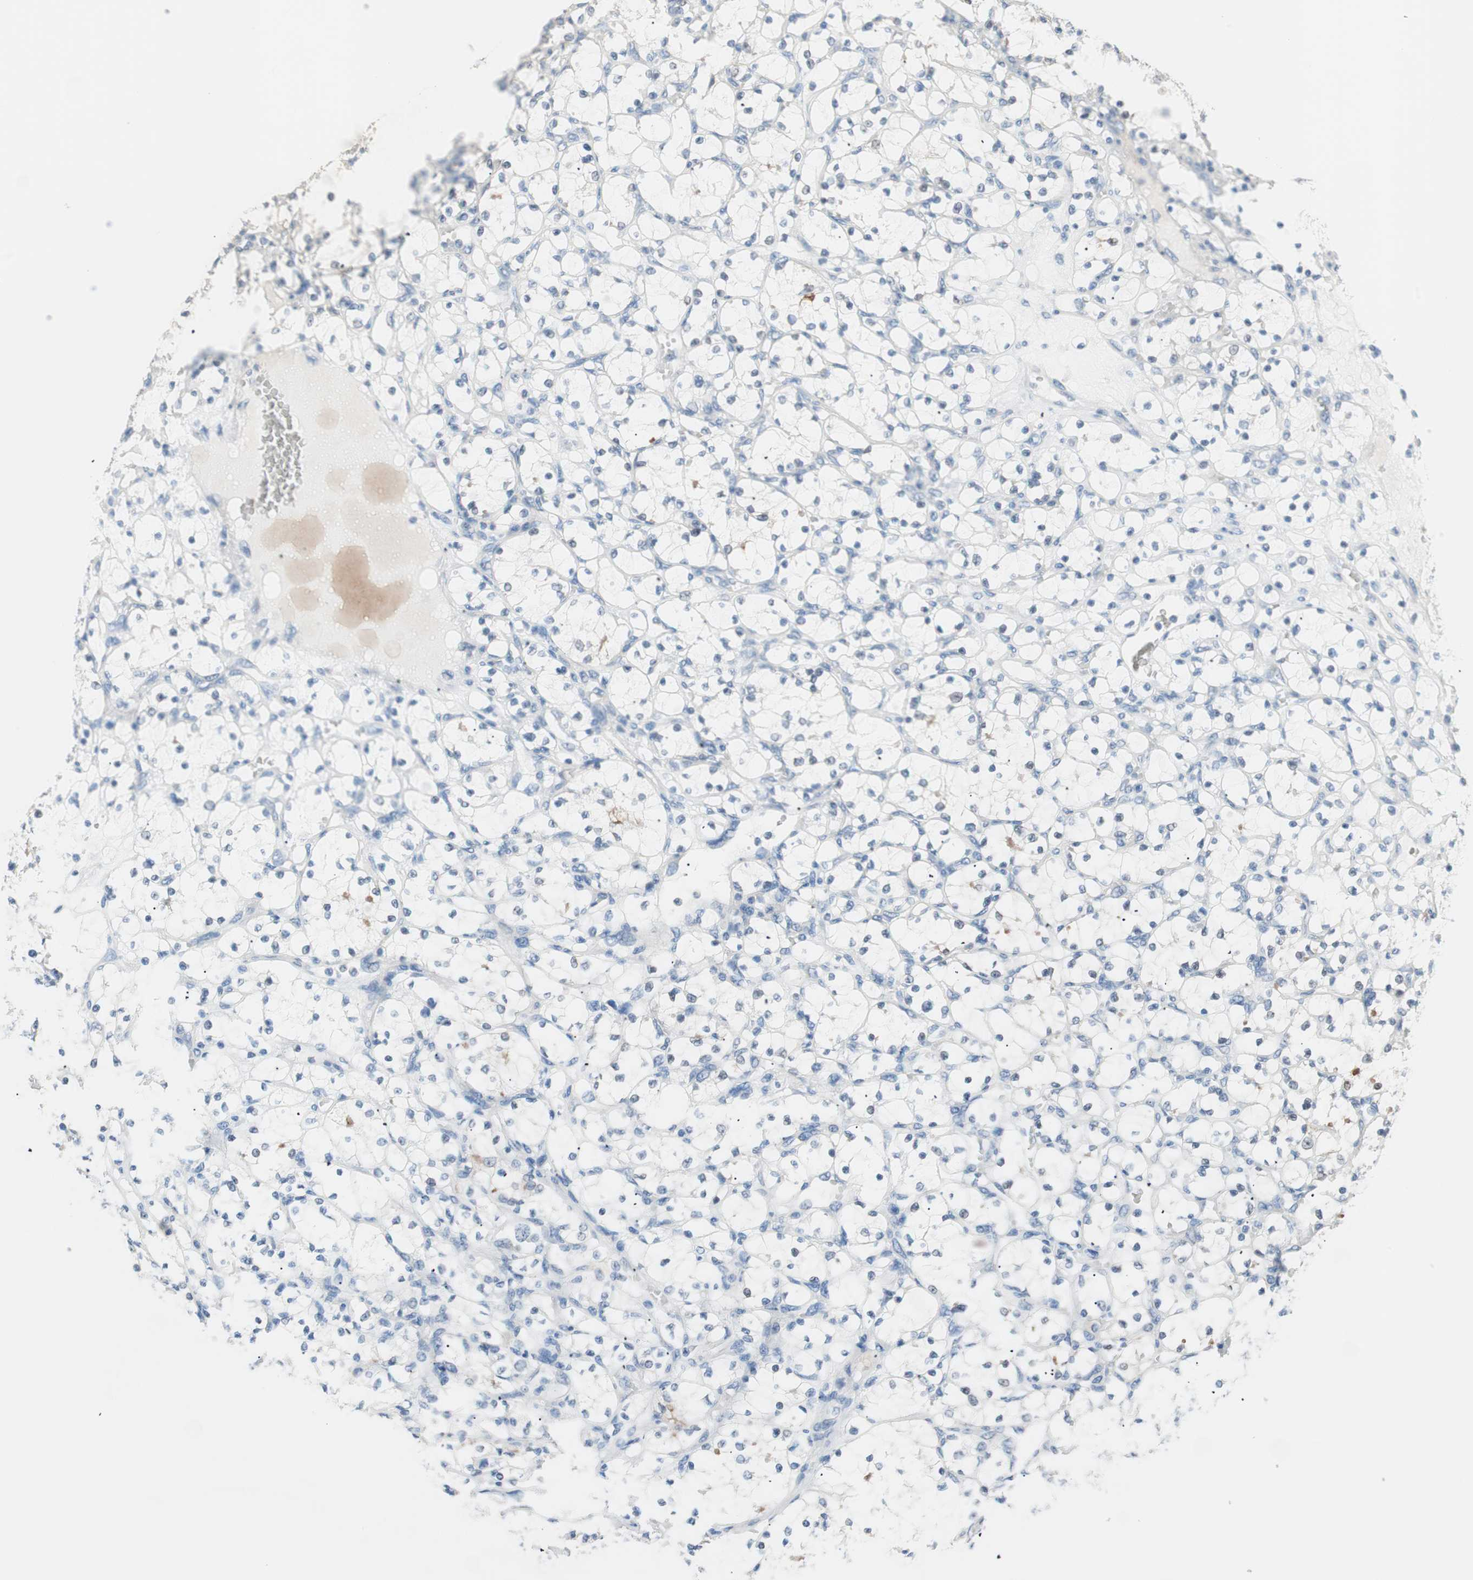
{"staining": {"intensity": "negative", "quantity": "none", "location": "none"}, "tissue": "renal cancer", "cell_type": "Tumor cells", "image_type": "cancer", "snomed": [{"axis": "morphology", "description": "Adenocarcinoma, NOS"}, {"axis": "topography", "description": "Kidney"}], "caption": "Immunohistochemistry (IHC) of human renal cancer displays no positivity in tumor cells.", "gene": "VIL1", "patient": {"sex": "female", "age": 69}}